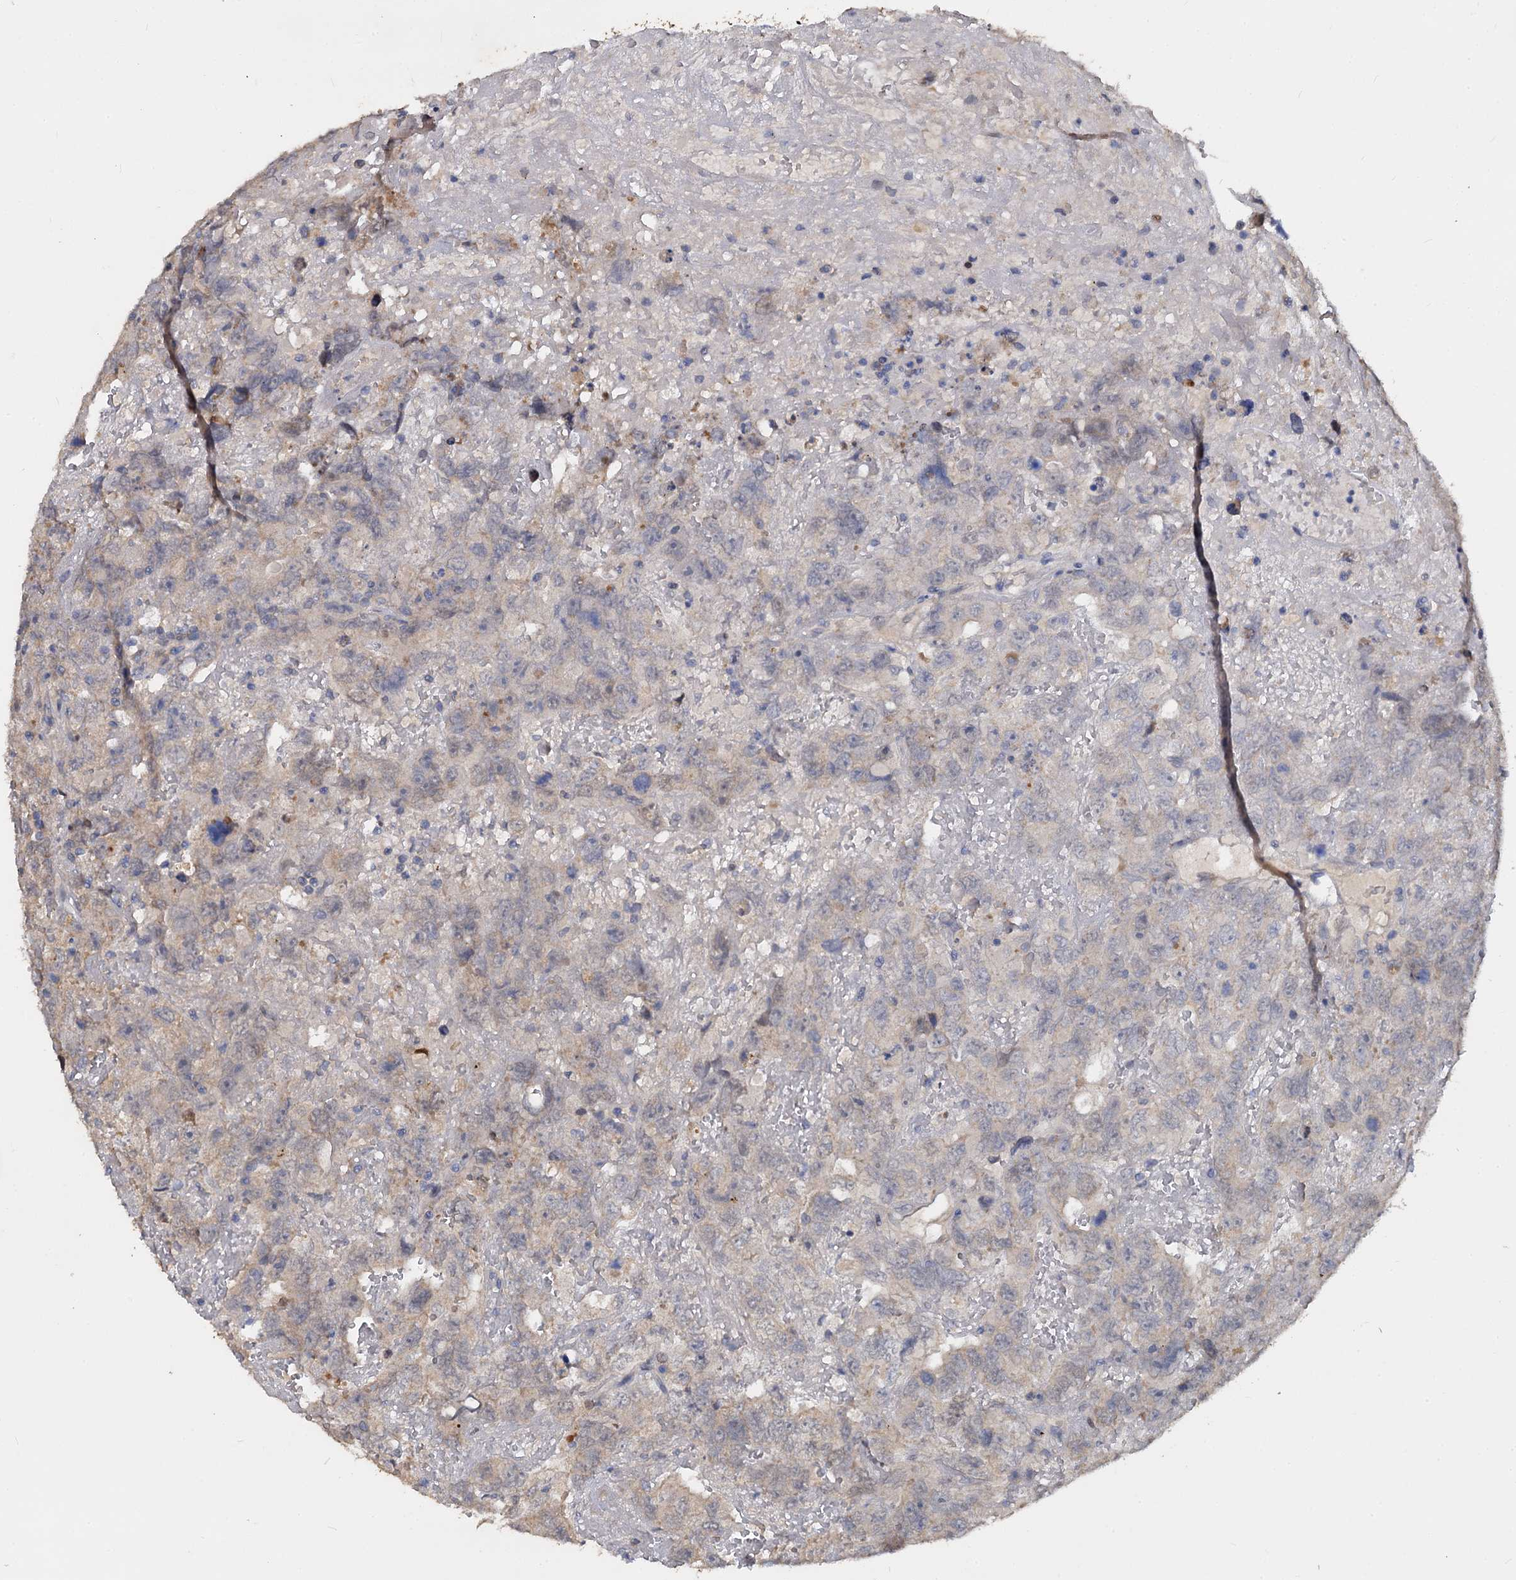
{"staining": {"intensity": "weak", "quantity": "<25%", "location": "cytoplasmic/membranous"}, "tissue": "testis cancer", "cell_type": "Tumor cells", "image_type": "cancer", "snomed": [{"axis": "morphology", "description": "Carcinoma, Embryonal, NOS"}, {"axis": "topography", "description": "Testis"}], "caption": "Immunohistochemistry photomicrograph of embryonal carcinoma (testis) stained for a protein (brown), which shows no staining in tumor cells. Brightfield microscopy of immunohistochemistry (IHC) stained with DAB (3,3'-diaminobenzidine) (brown) and hematoxylin (blue), captured at high magnification.", "gene": "CCDC184", "patient": {"sex": "male", "age": 45}}